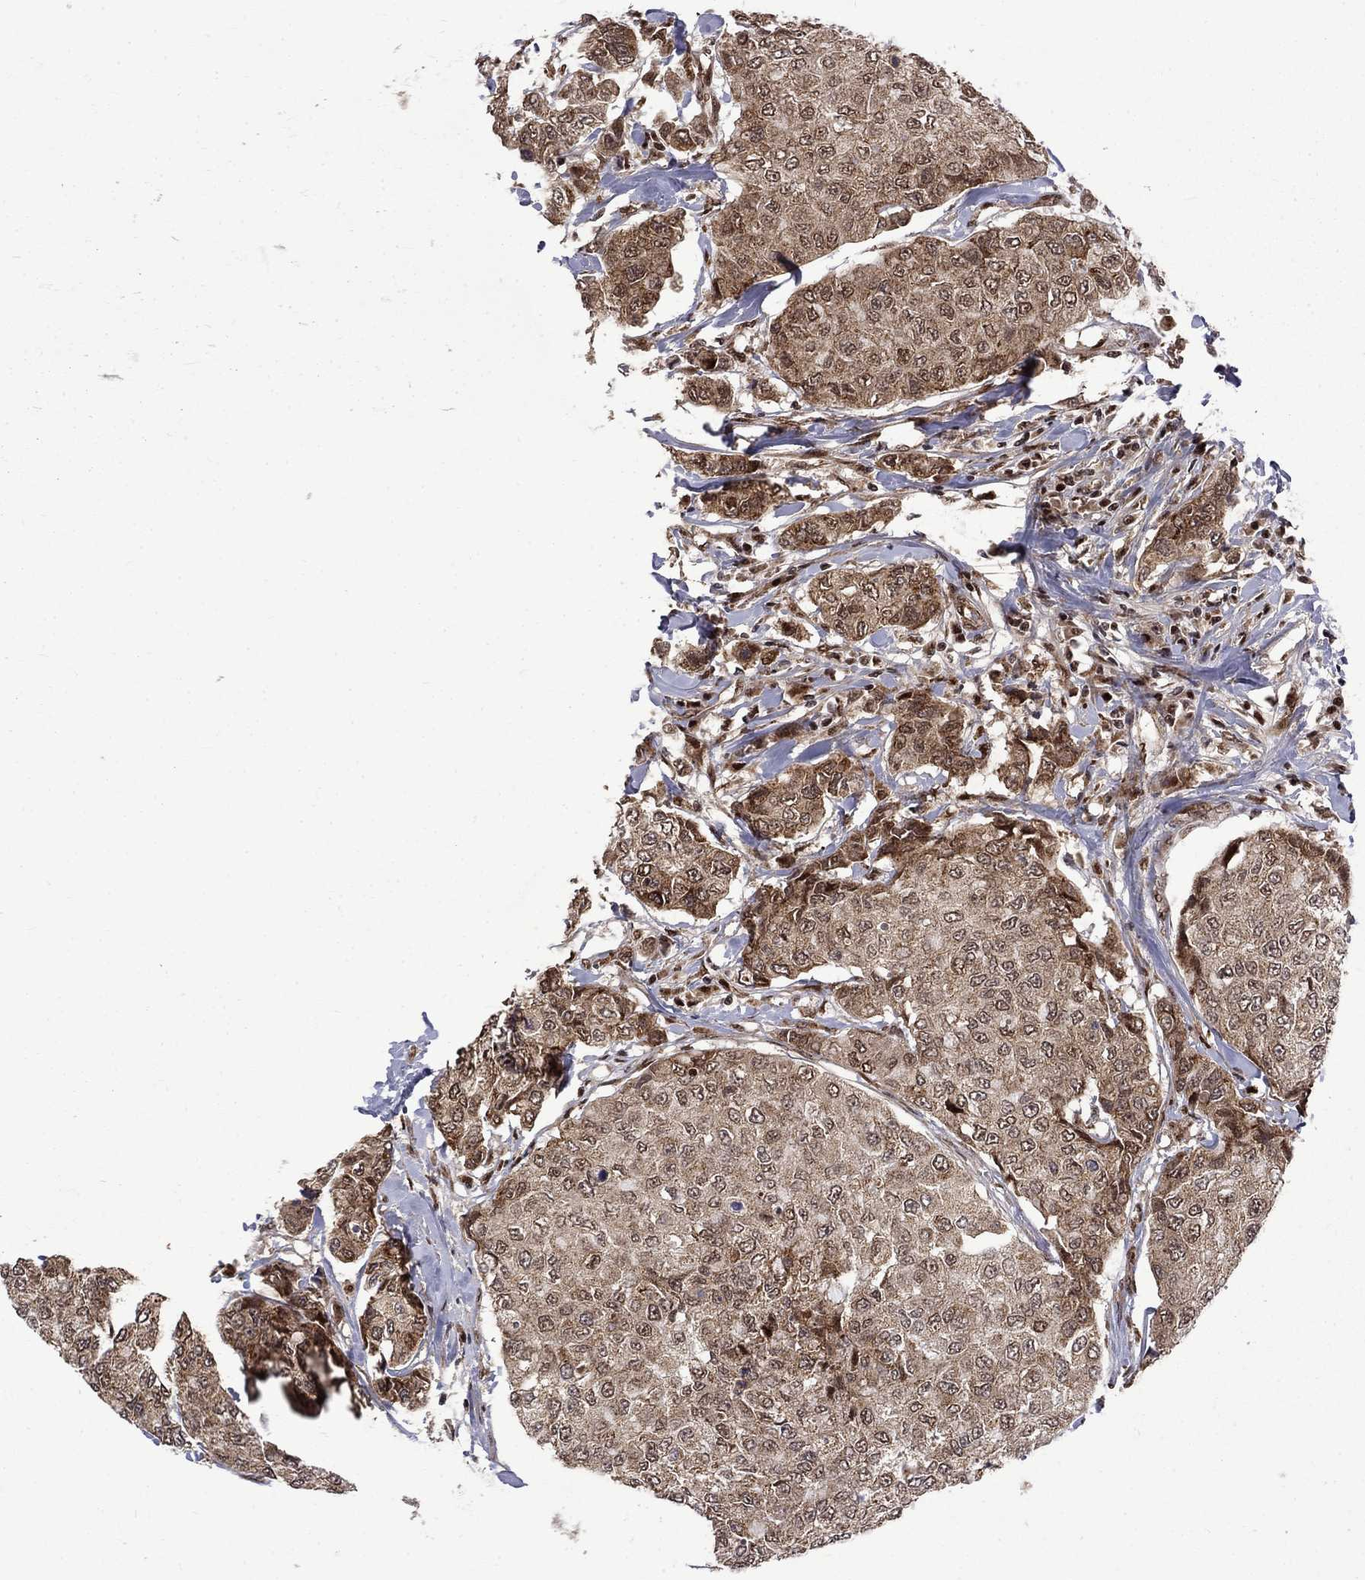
{"staining": {"intensity": "weak", "quantity": ">75%", "location": "cytoplasmic/membranous"}, "tissue": "breast cancer", "cell_type": "Tumor cells", "image_type": "cancer", "snomed": [{"axis": "morphology", "description": "Duct carcinoma"}, {"axis": "topography", "description": "Breast"}], "caption": "Immunohistochemistry (IHC) staining of breast cancer (invasive ductal carcinoma), which displays low levels of weak cytoplasmic/membranous expression in about >75% of tumor cells indicating weak cytoplasmic/membranous protein staining. The staining was performed using DAB (3,3'-diaminobenzidine) (brown) for protein detection and nuclei were counterstained in hematoxylin (blue).", "gene": "KPNA3", "patient": {"sex": "female", "age": 27}}